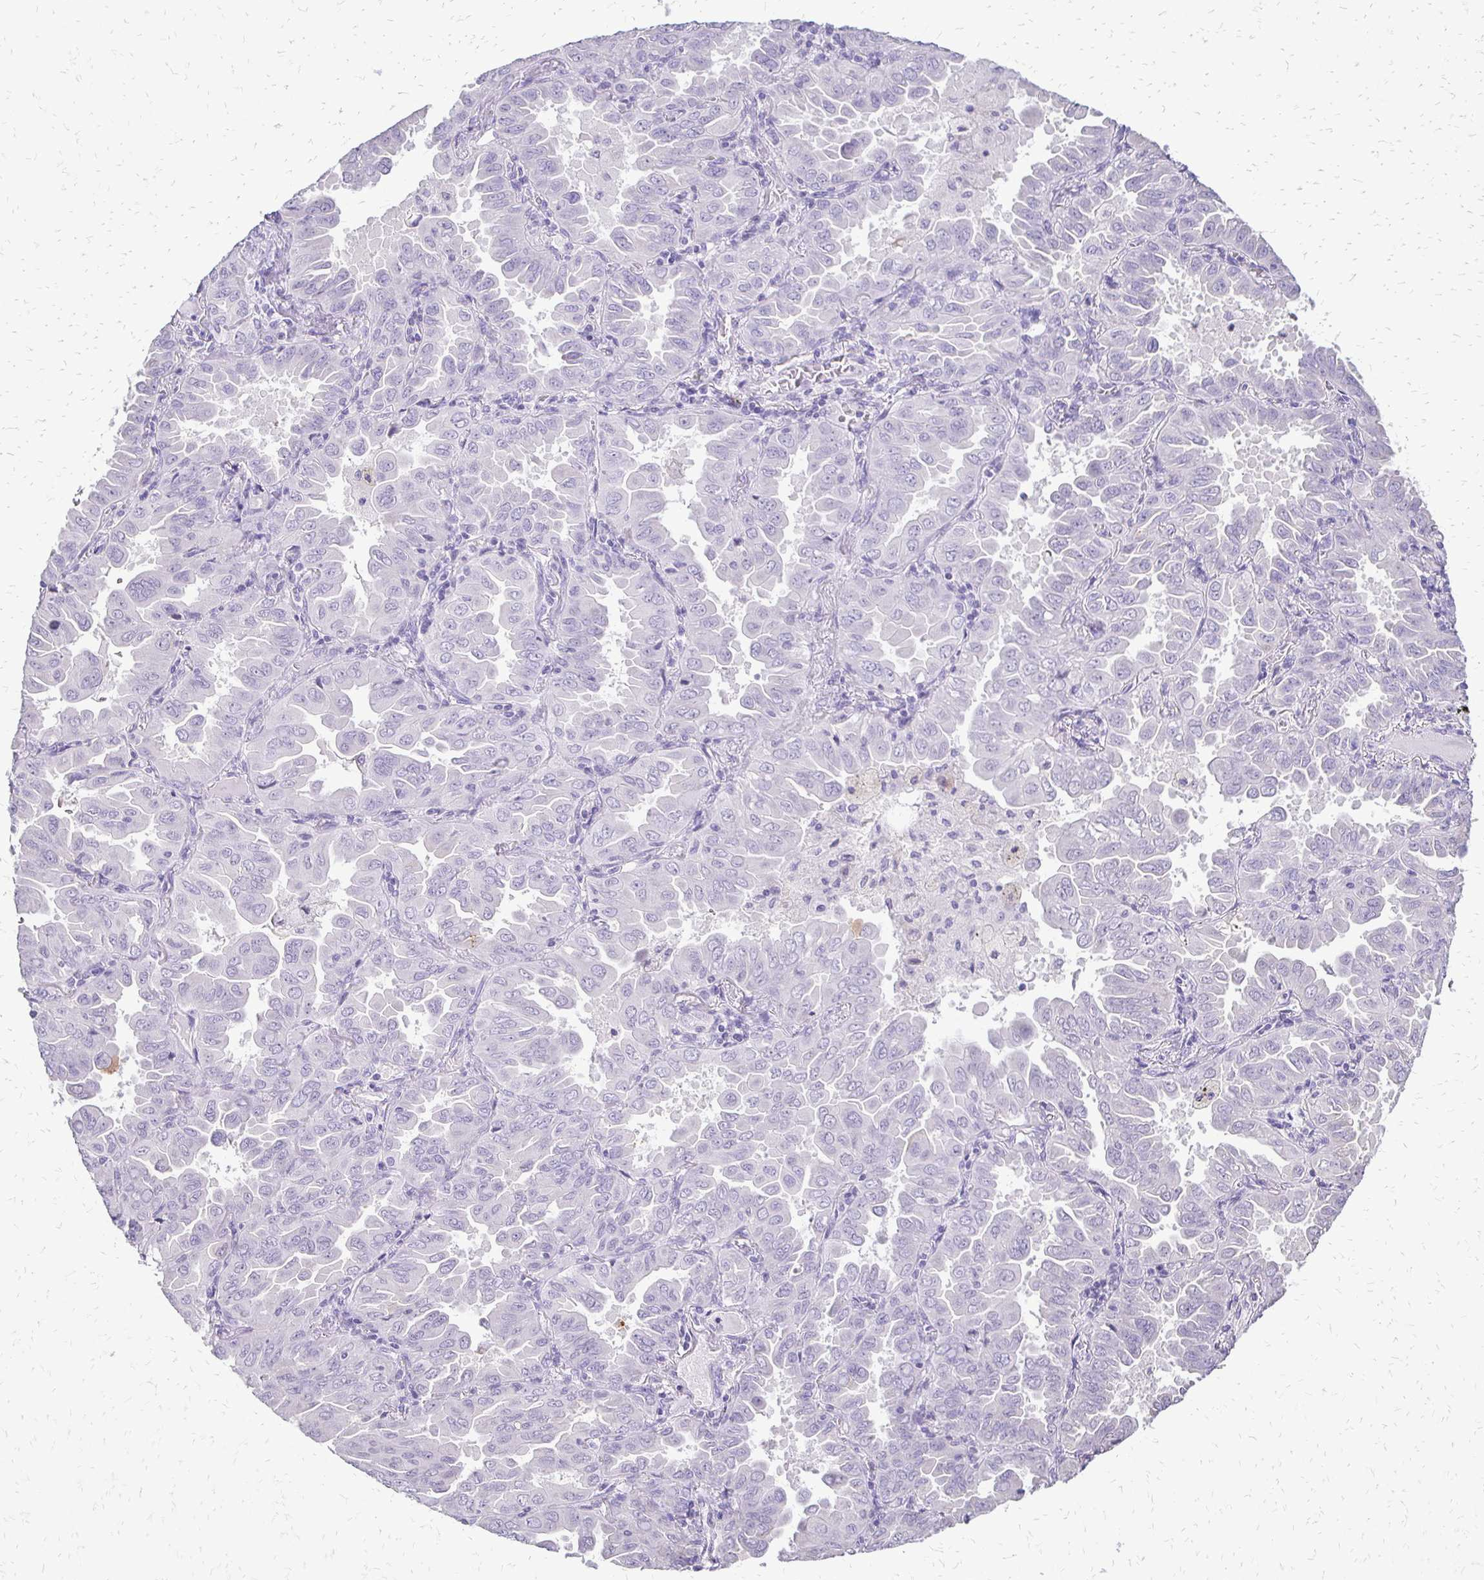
{"staining": {"intensity": "negative", "quantity": "none", "location": "none"}, "tissue": "lung cancer", "cell_type": "Tumor cells", "image_type": "cancer", "snomed": [{"axis": "morphology", "description": "Adenocarcinoma, NOS"}, {"axis": "topography", "description": "Lung"}], "caption": "The immunohistochemistry image has no significant expression in tumor cells of lung adenocarcinoma tissue. (DAB (3,3'-diaminobenzidine) immunohistochemistry (IHC), high magnification).", "gene": "ALPG", "patient": {"sex": "male", "age": 64}}